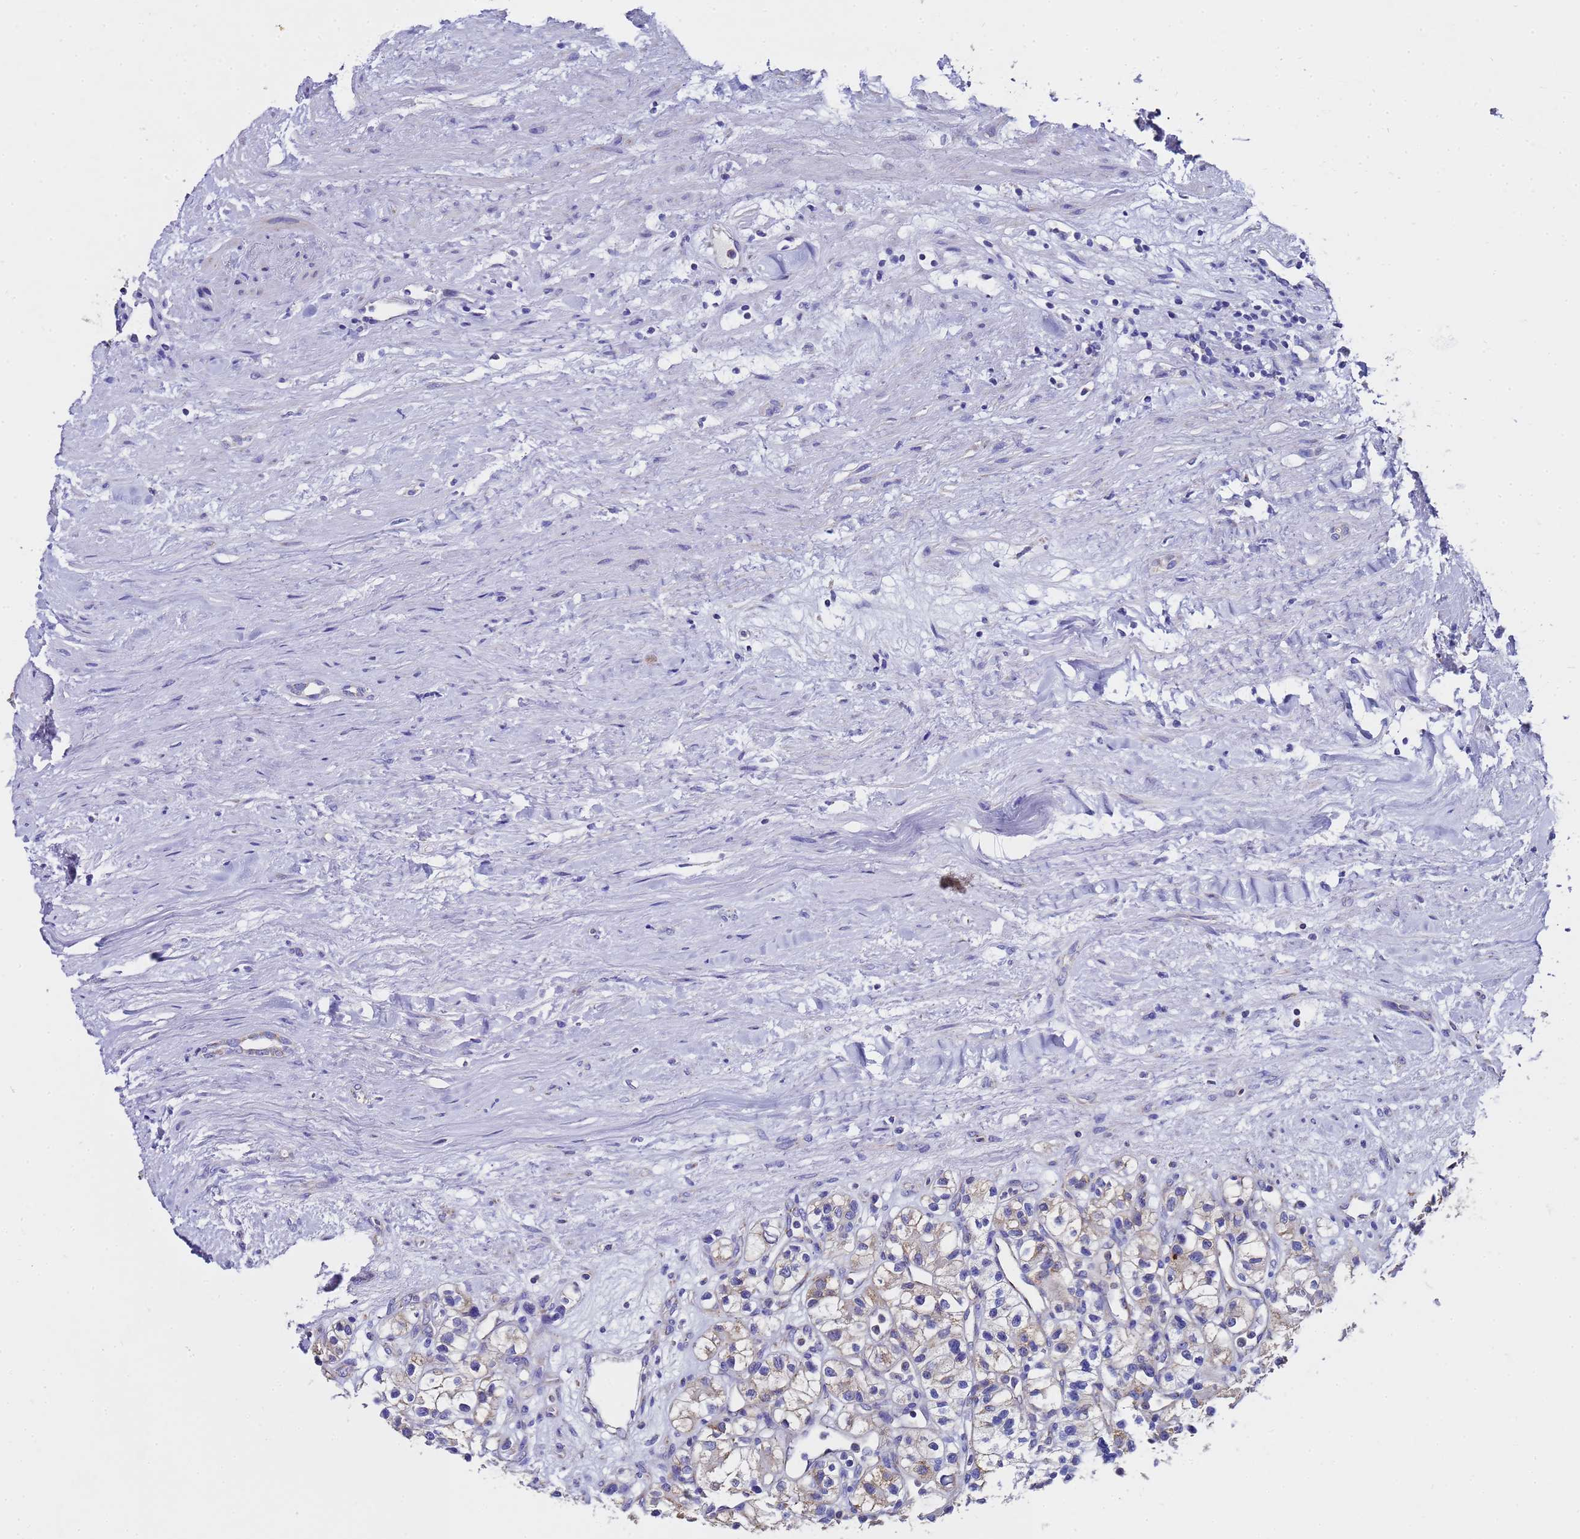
{"staining": {"intensity": "weak", "quantity": "25%-75%", "location": "cytoplasmic/membranous"}, "tissue": "renal cancer", "cell_type": "Tumor cells", "image_type": "cancer", "snomed": [{"axis": "morphology", "description": "Adenocarcinoma, NOS"}, {"axis": "topography", "description": "Kidney"}], "caption": "Immunohistochemistry of human renal adenocarcinoma shows low levels of weak cytoplasmic/membranous positivity in about 25%-75% of tumor cells. The staining was performed using DAB, with brown indicating positive protein expression. Nuclei are stained blue with hematoxylin.", "gene": "MRPS12", "patient": {"sex": "female", "age": 57}}